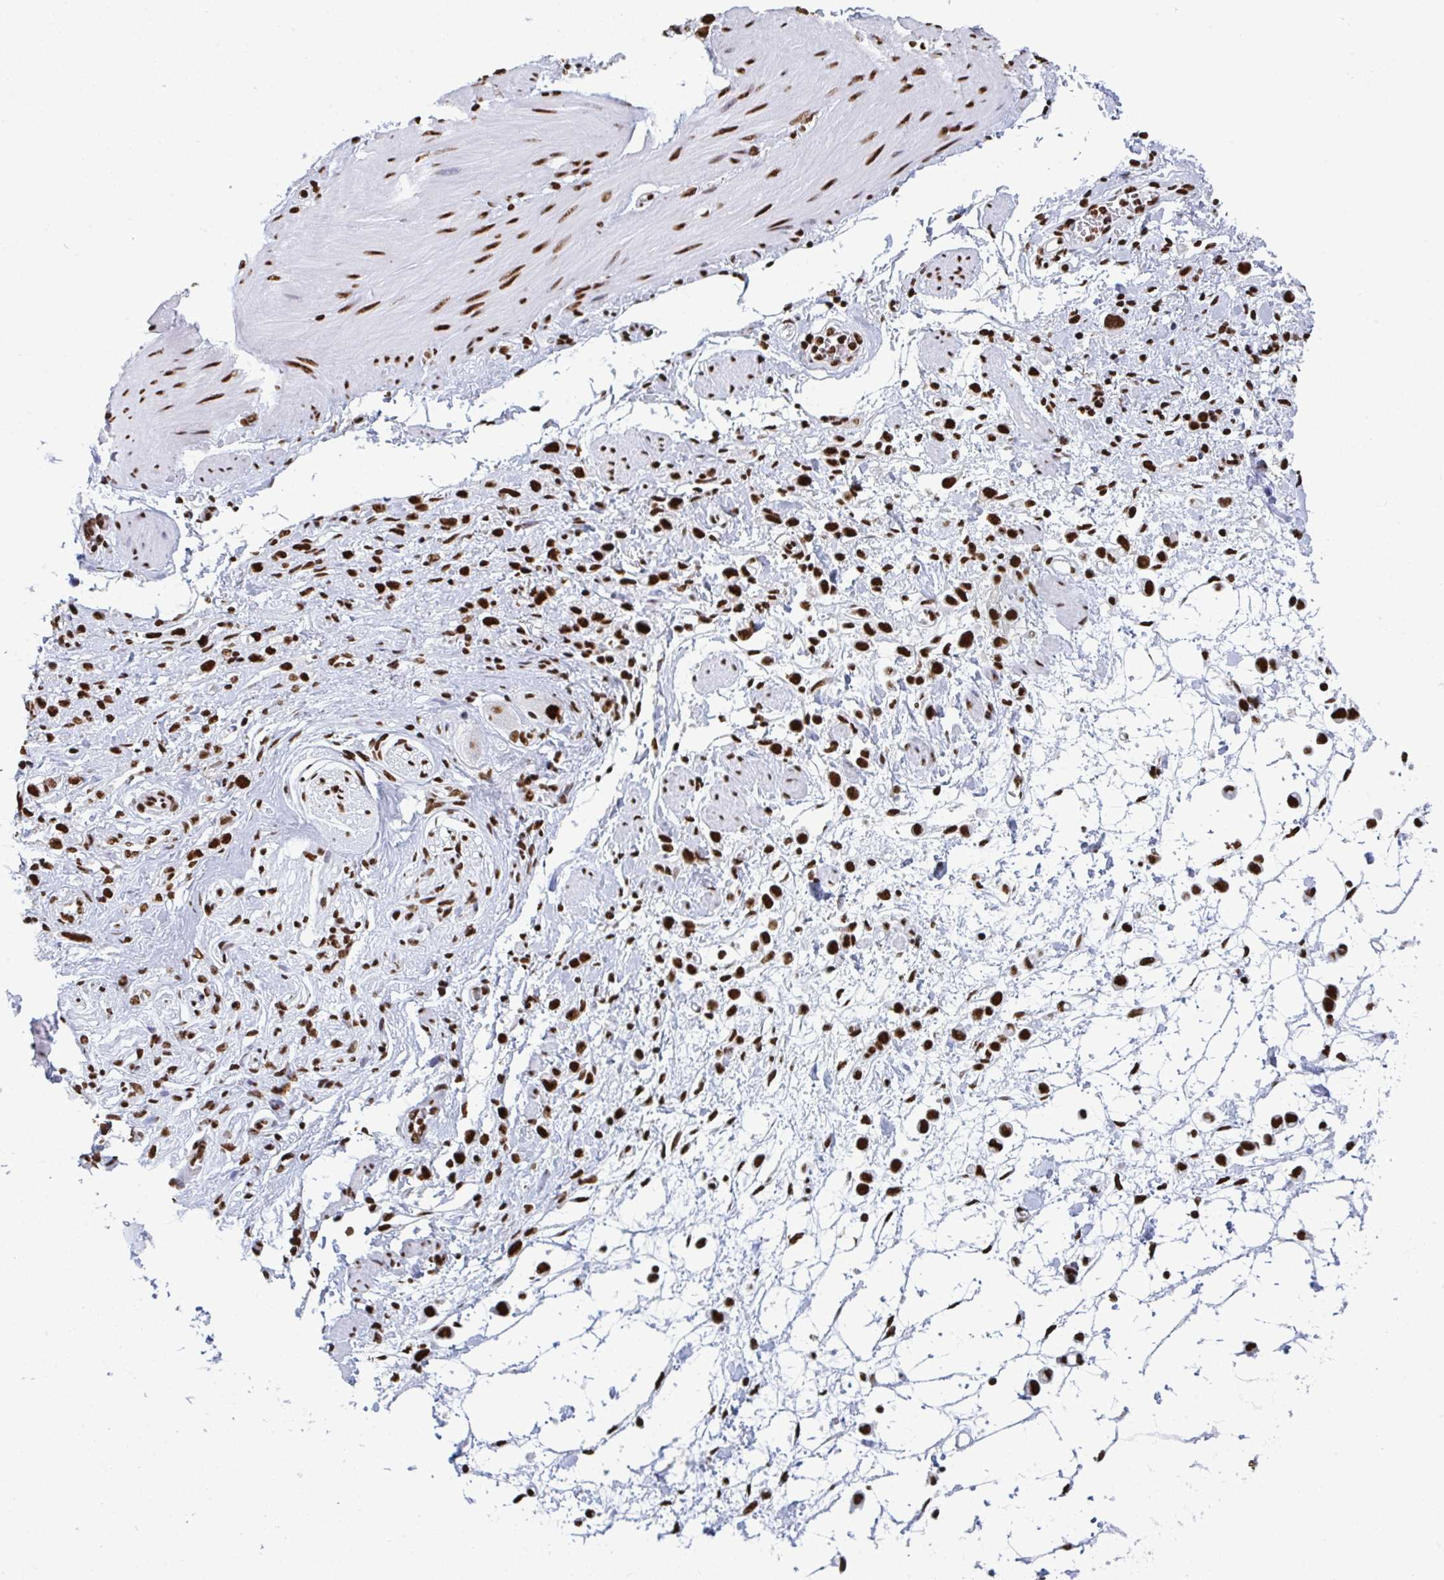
{"staining": {"intensity": "strong", "quantity": ">75%", "location": "nuclear"}, "tissue": "stomach cancer", "cell_type": "Tumor cells", "image_type": "cancer", "snomed": [{"axis": "morphology", "description": "Adenocarcinoma, NOS"}, {"axis": "topography", "description": "Stomach"}], "caption": "Strong nuclear positivity is identified in about >75% of tumor cells in stomach cancer. The protein is stained brown, and the nuclei are stained in blue (DAB (3,3'-diaminobenzidine) IHC with brightfield microscopy, high magnification).", "gene": "GAR1", "patient": {"sex": "female", "age": 65}}